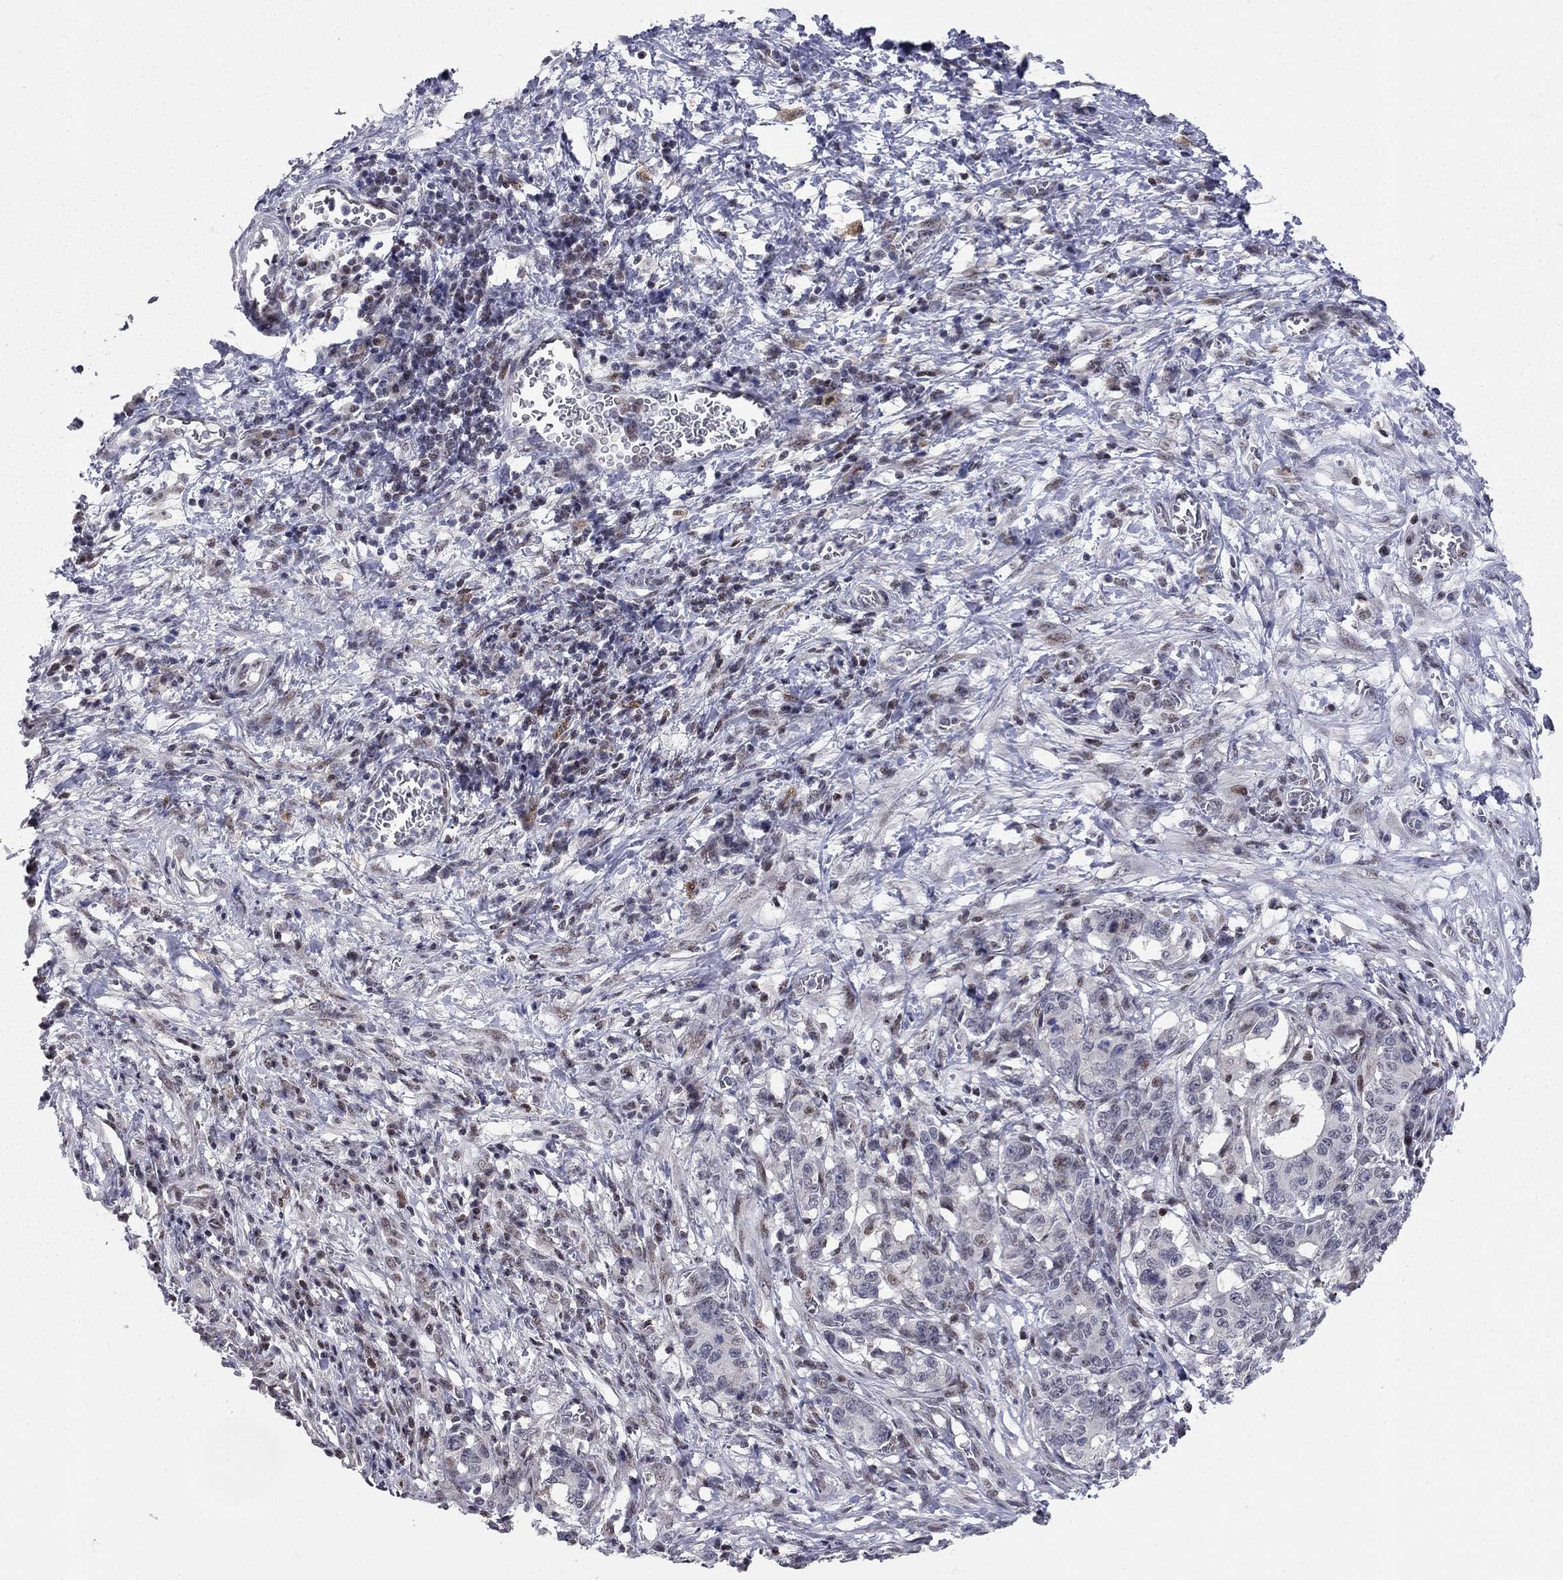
{"staining": {"intensity": "weak", "quantity": "<25%", "location": "nuclear"}, "tissue": "stomach cancer", "cell_type": "Tumor cells", "image_type": "cancer", "snomed": [{"axis": "morphology", "description": "Normal tissue, NOS"}, {"axis": "morphology", "description": "Adenocarcinoma, NOS"}, {"axis": "topography", "description": "Stomach"}], "caption": "Adenocarcinoma (stomach) was stained to show a protein in brown. There is no significant positivity in tumor cells.", "gene": "HDAC3", "patient": {"sex": "female", "age": 64}}